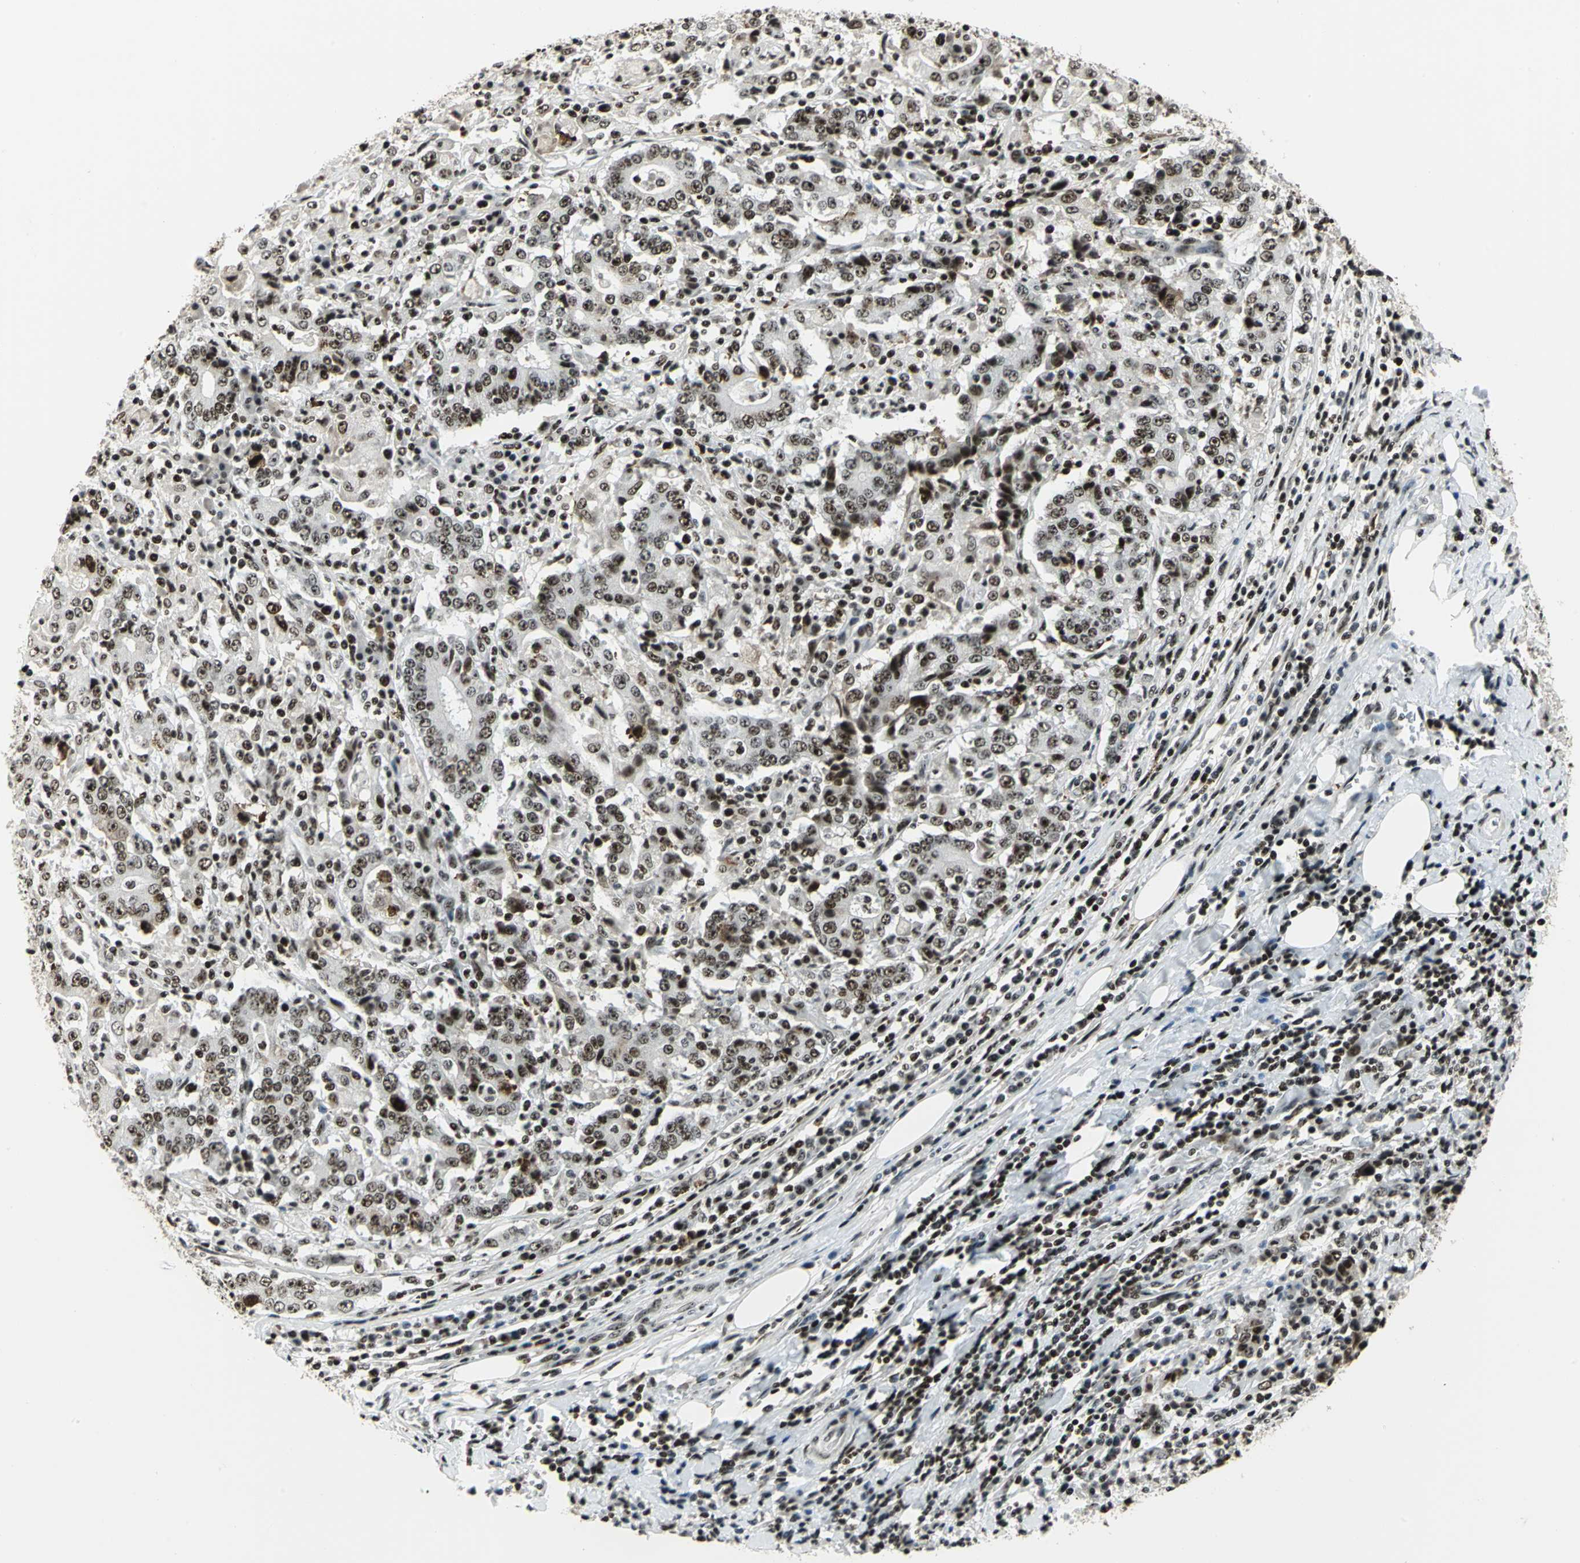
{"staining": {"intensity": "strong", "quantity": ">75%", "location": "nuclear"}, "tissue": "stomach cancer", "cell_type": "Tumor cells", "image_type": "cancer", "snomed": [{"axis": "morphology", "description": "Normal tissue, NOS"}, {"axis": "morphology", "description": "Adenocarcinoma, NOS"}, {"axis": "topography", "description": "Stomach, upper"}, {"axis": "topography", "description": "Stomach"}], "caption": "Protein staining displays strong nuclear positivity in about >75% of tumor cells in stomach adenocarcinoma.", "gene": "UBTF", "patient": {"sex": "male", "age": 59}}